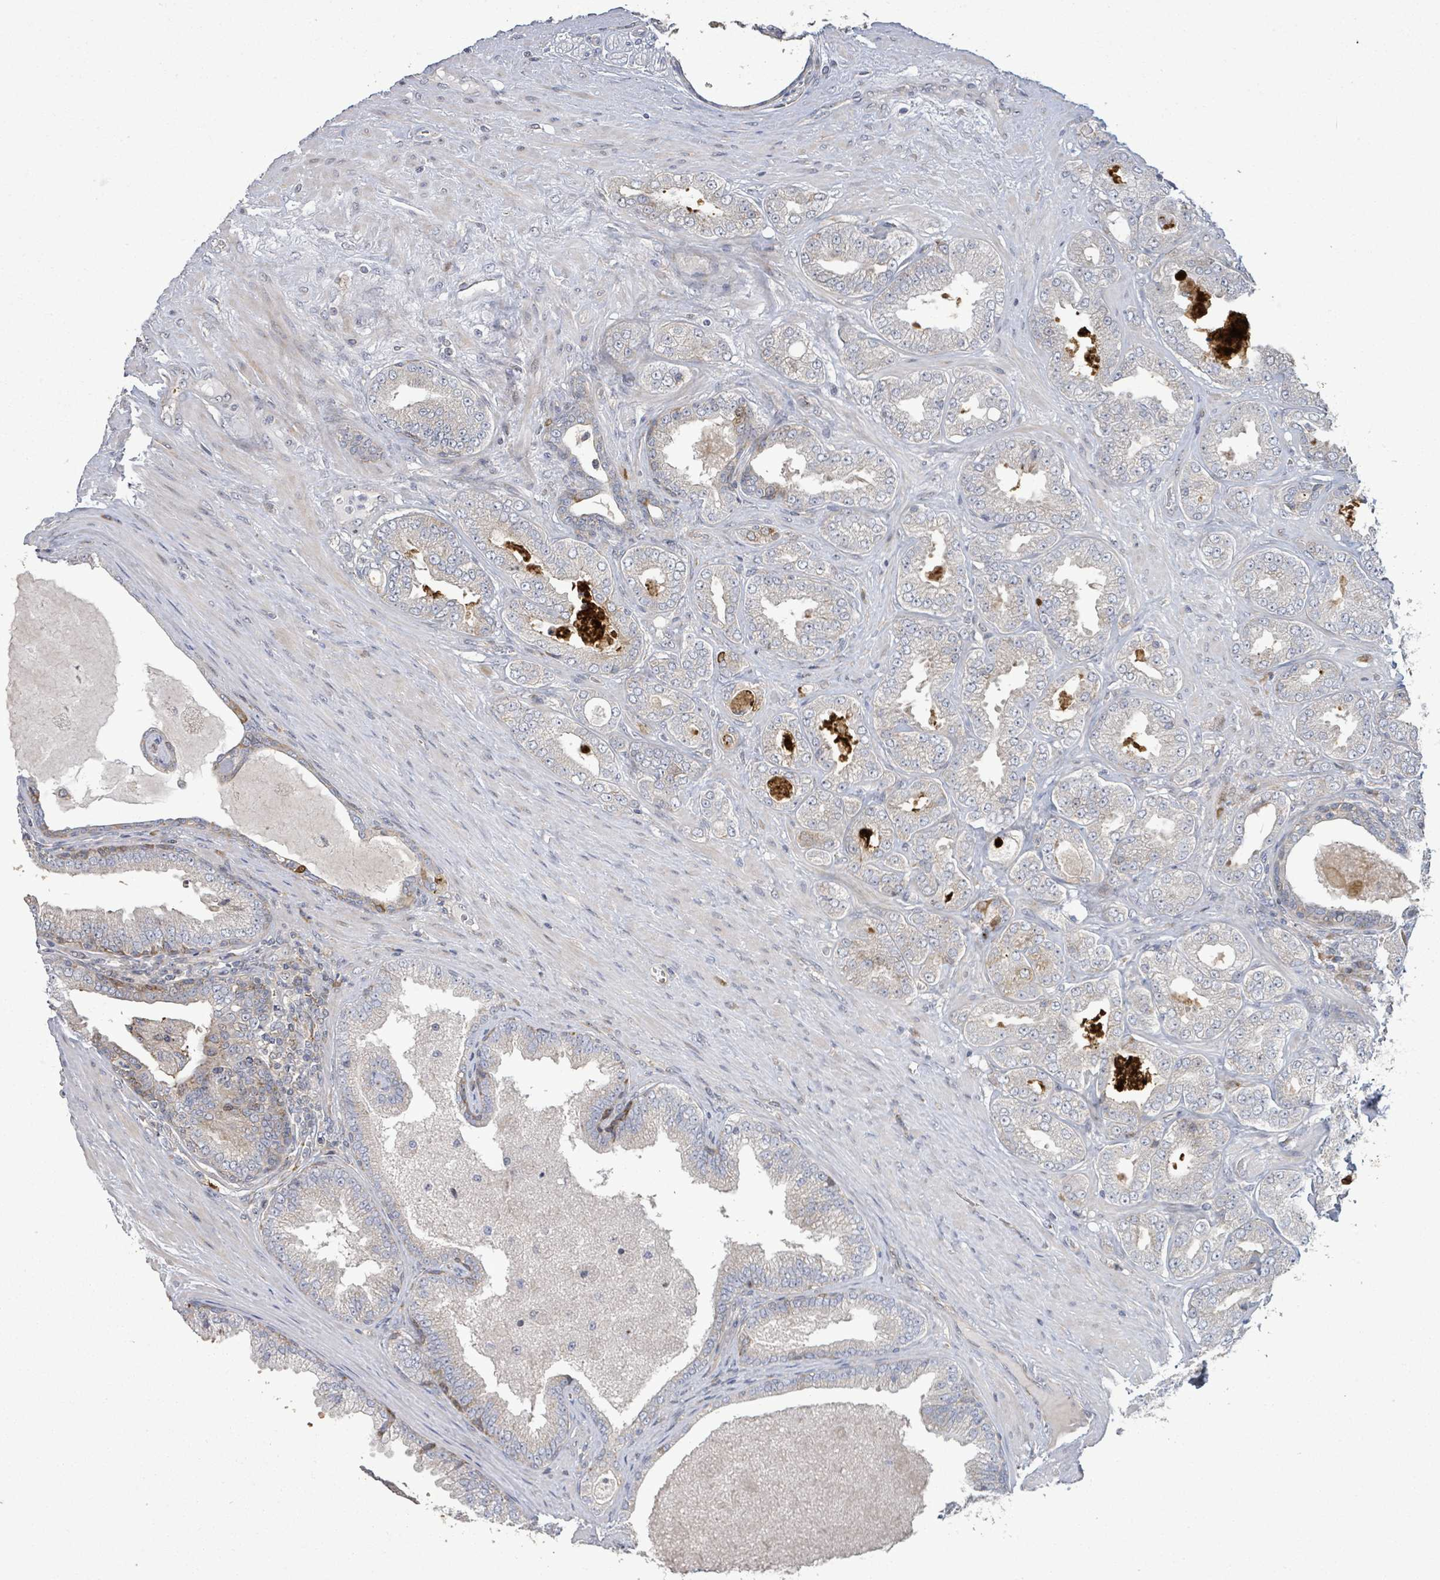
{"staining": {"intensity": "negative", "quantity": "none", "location": "none"}, "tissue": "prostate cancer", "cell_type": "Tumor cells", "image_type": "cancer", "snomed": [{"axis": "morphology", "description": "Adenocarcinoma, Low grade"}, {"axis": "topography", "description": "Prostate"}], "caption": "Human prostate cancer (low-grade adenocarcinoma) stained for a protein using immunohistochemistry (IHC) exhibits no staining in tumor cells.", "gene": "LILRA4", "patient": {"sex": "male", "age": 63}}